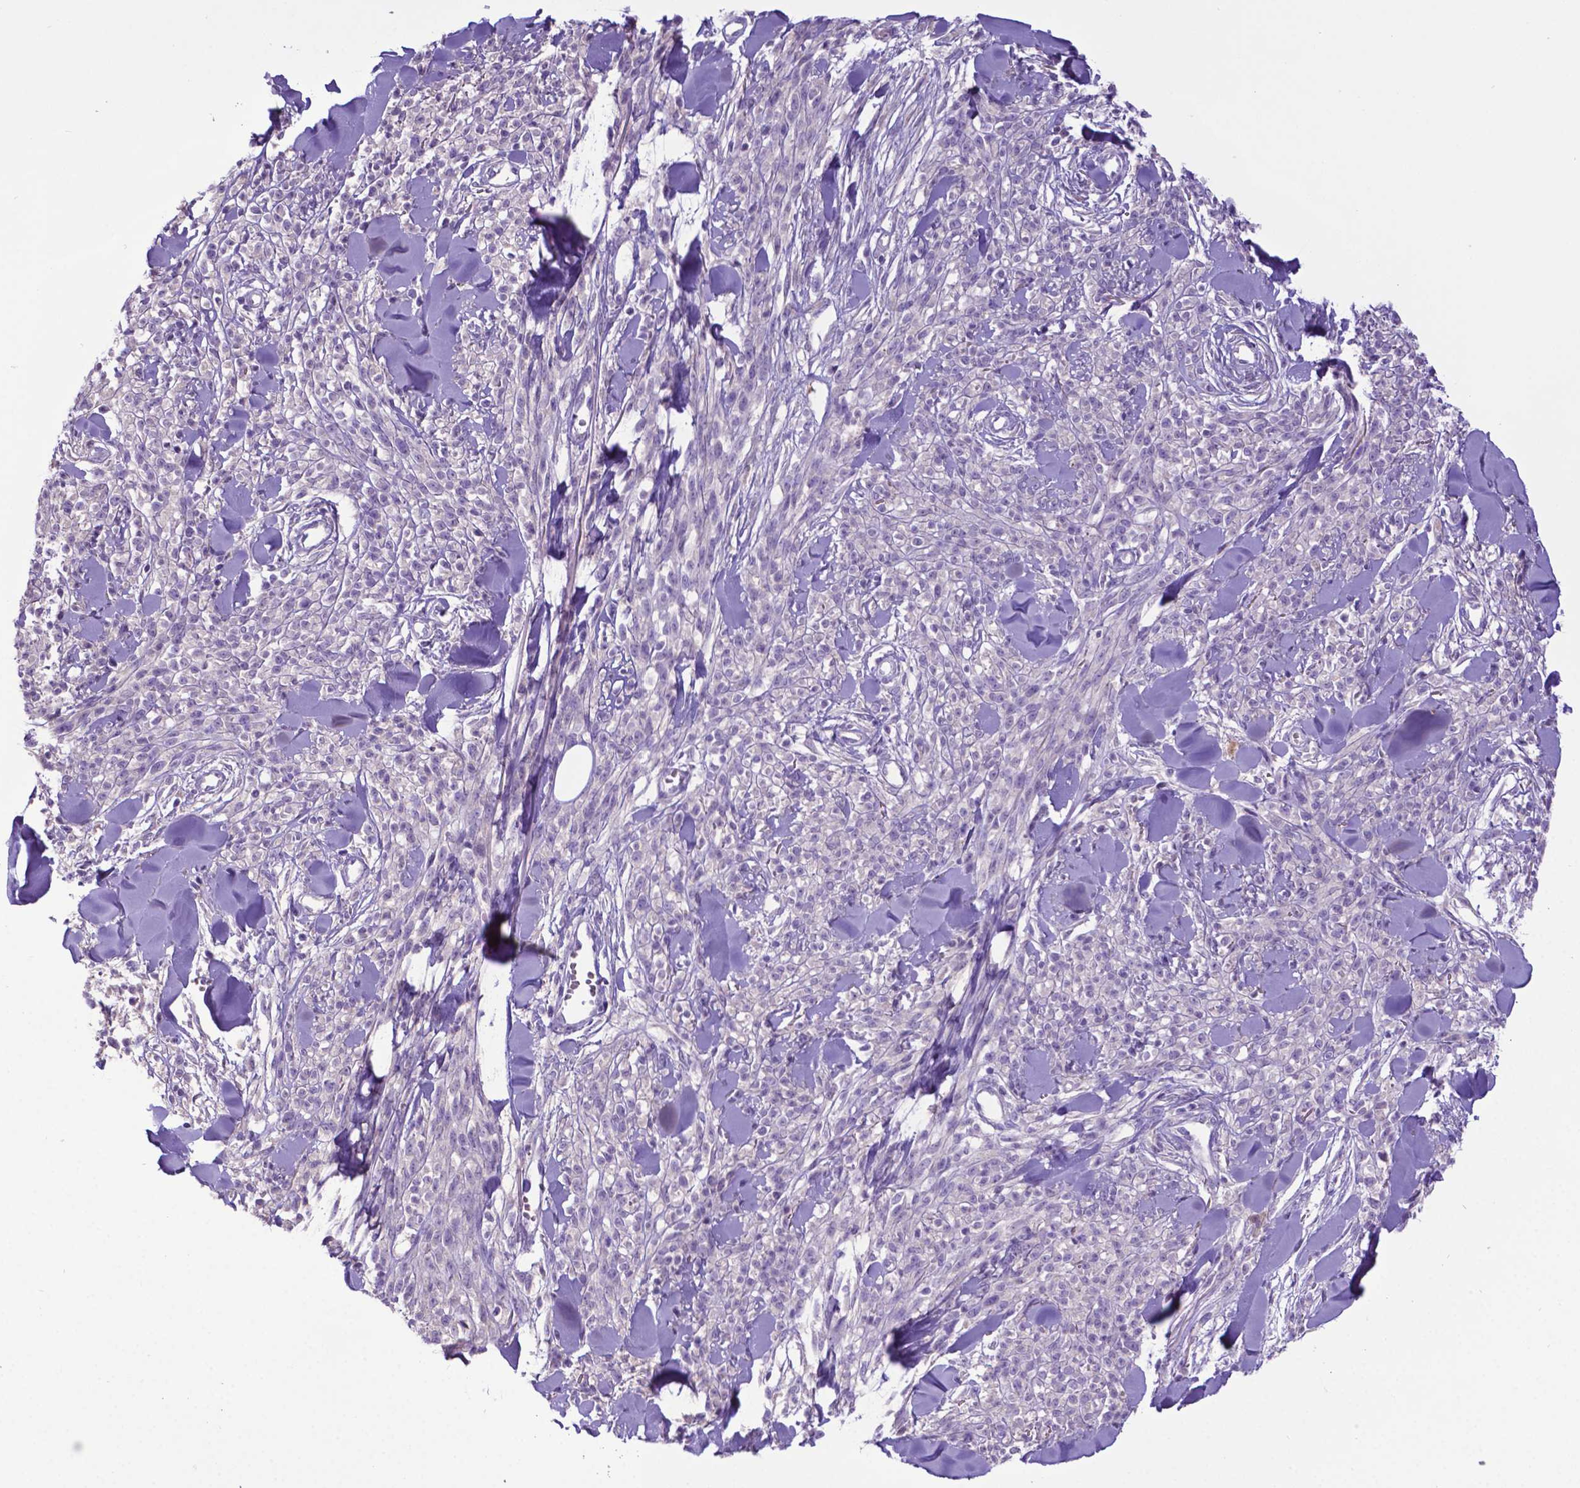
{"staining": {"intensity": "negative", "quantity": "none", "location": "none"}, "tissue": "melanoma", "cell_type": "Tumor cells", "image_type": "cancer", "snomed": [{"axis": "morphology", "description": "Malignant melanoma, NOS"}, {"axis": "topography", "description": "Skin"}, {"axis": "topography", "description": "Skin of trunk"}], "caption": "Protein analysis of melanoma displays no significant positivity in tumor cells.", "gene": "ADRA2B", "patient": {"sex": "male", "age": 74}}